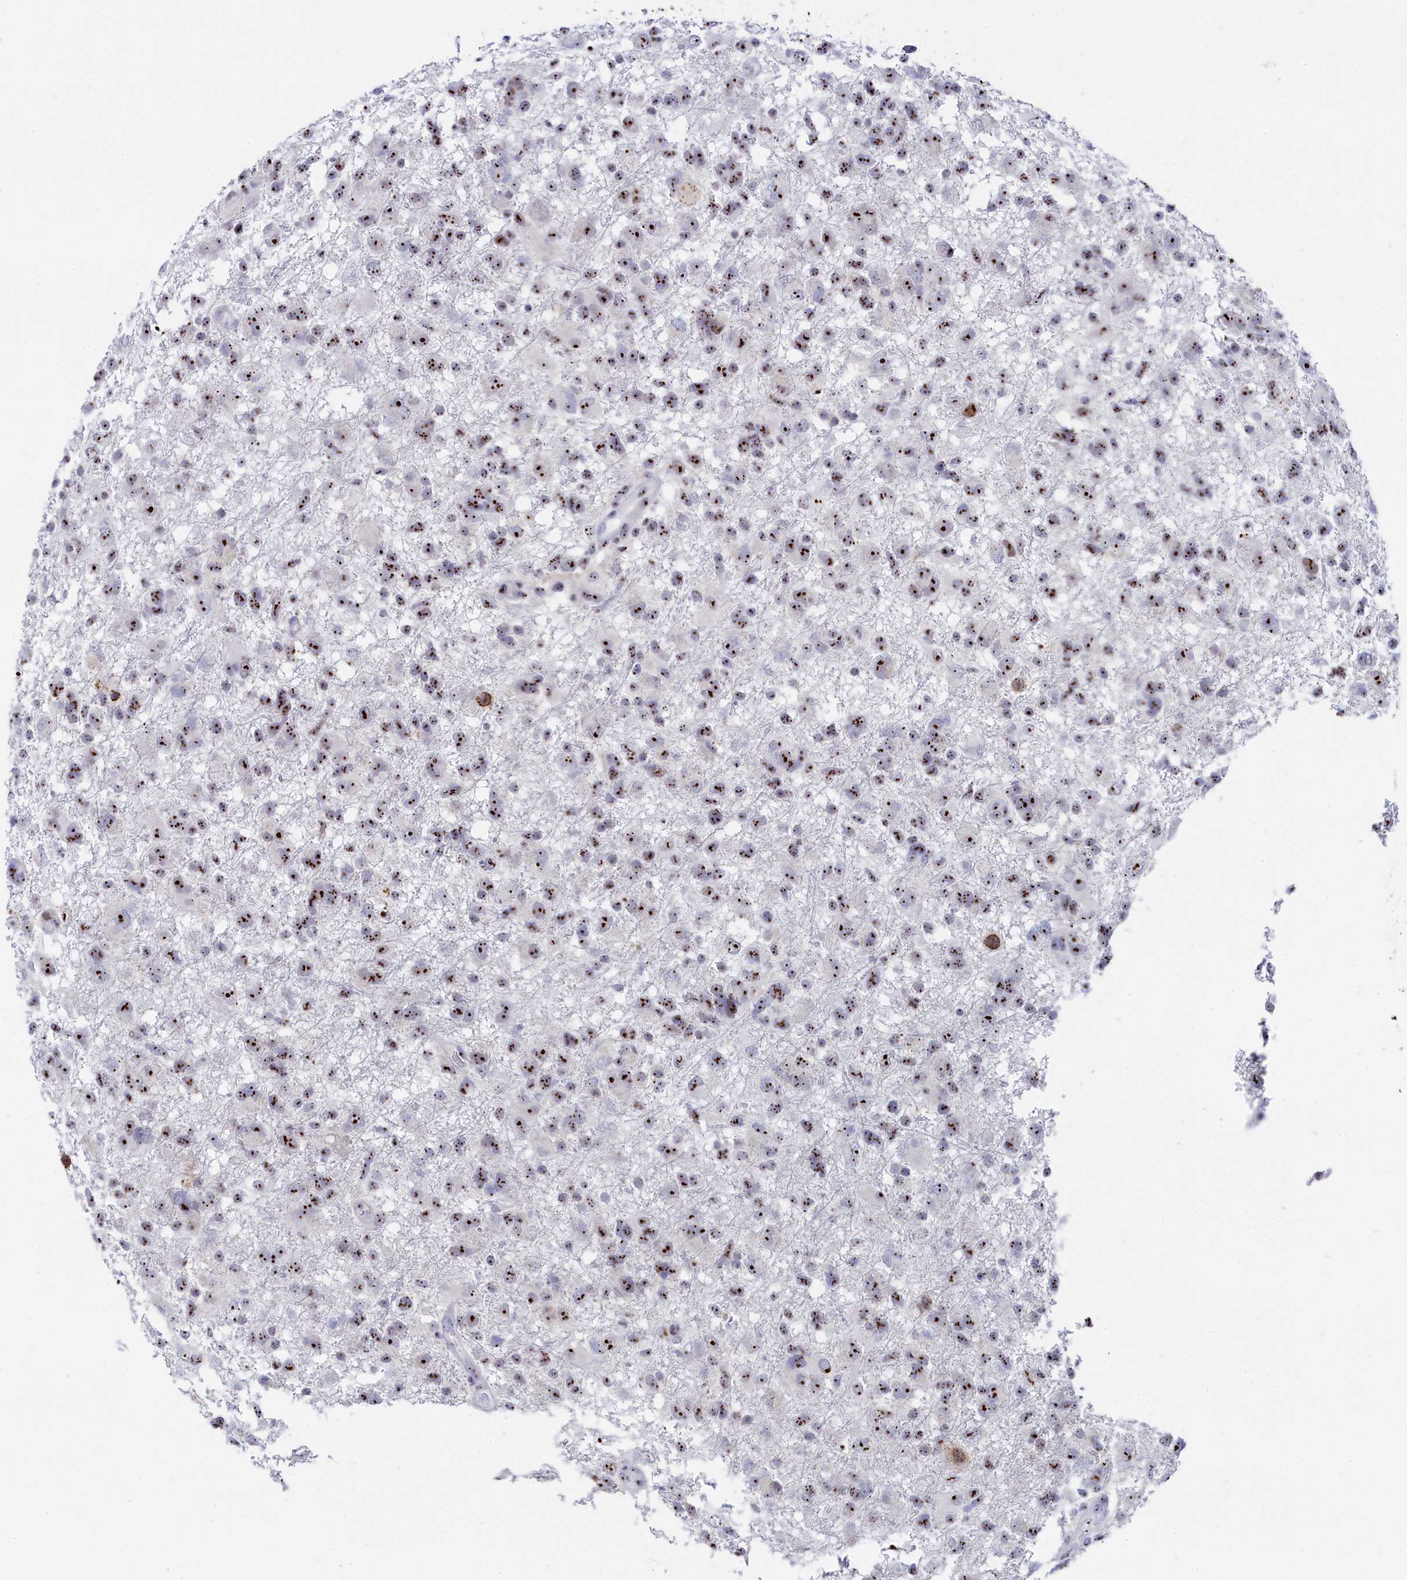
{"staining": {"intensity": "strong", "quantity": ">75%", "location": "nuclear"}, "tissue": "glioma", "cell_type": "Tumor cells", "image_type": "cancer", "snomed": [{"axis": "morphology", "description": "Glioma, malignant, High grade"}, {"axis": "topography", "description": "Brain"}], "caption": "Glioma stained with a protein marker demonstrates strong staining in tumor cells.", "gene": "RSL1D1", "patient": {"sex": "male", "age": 61}}